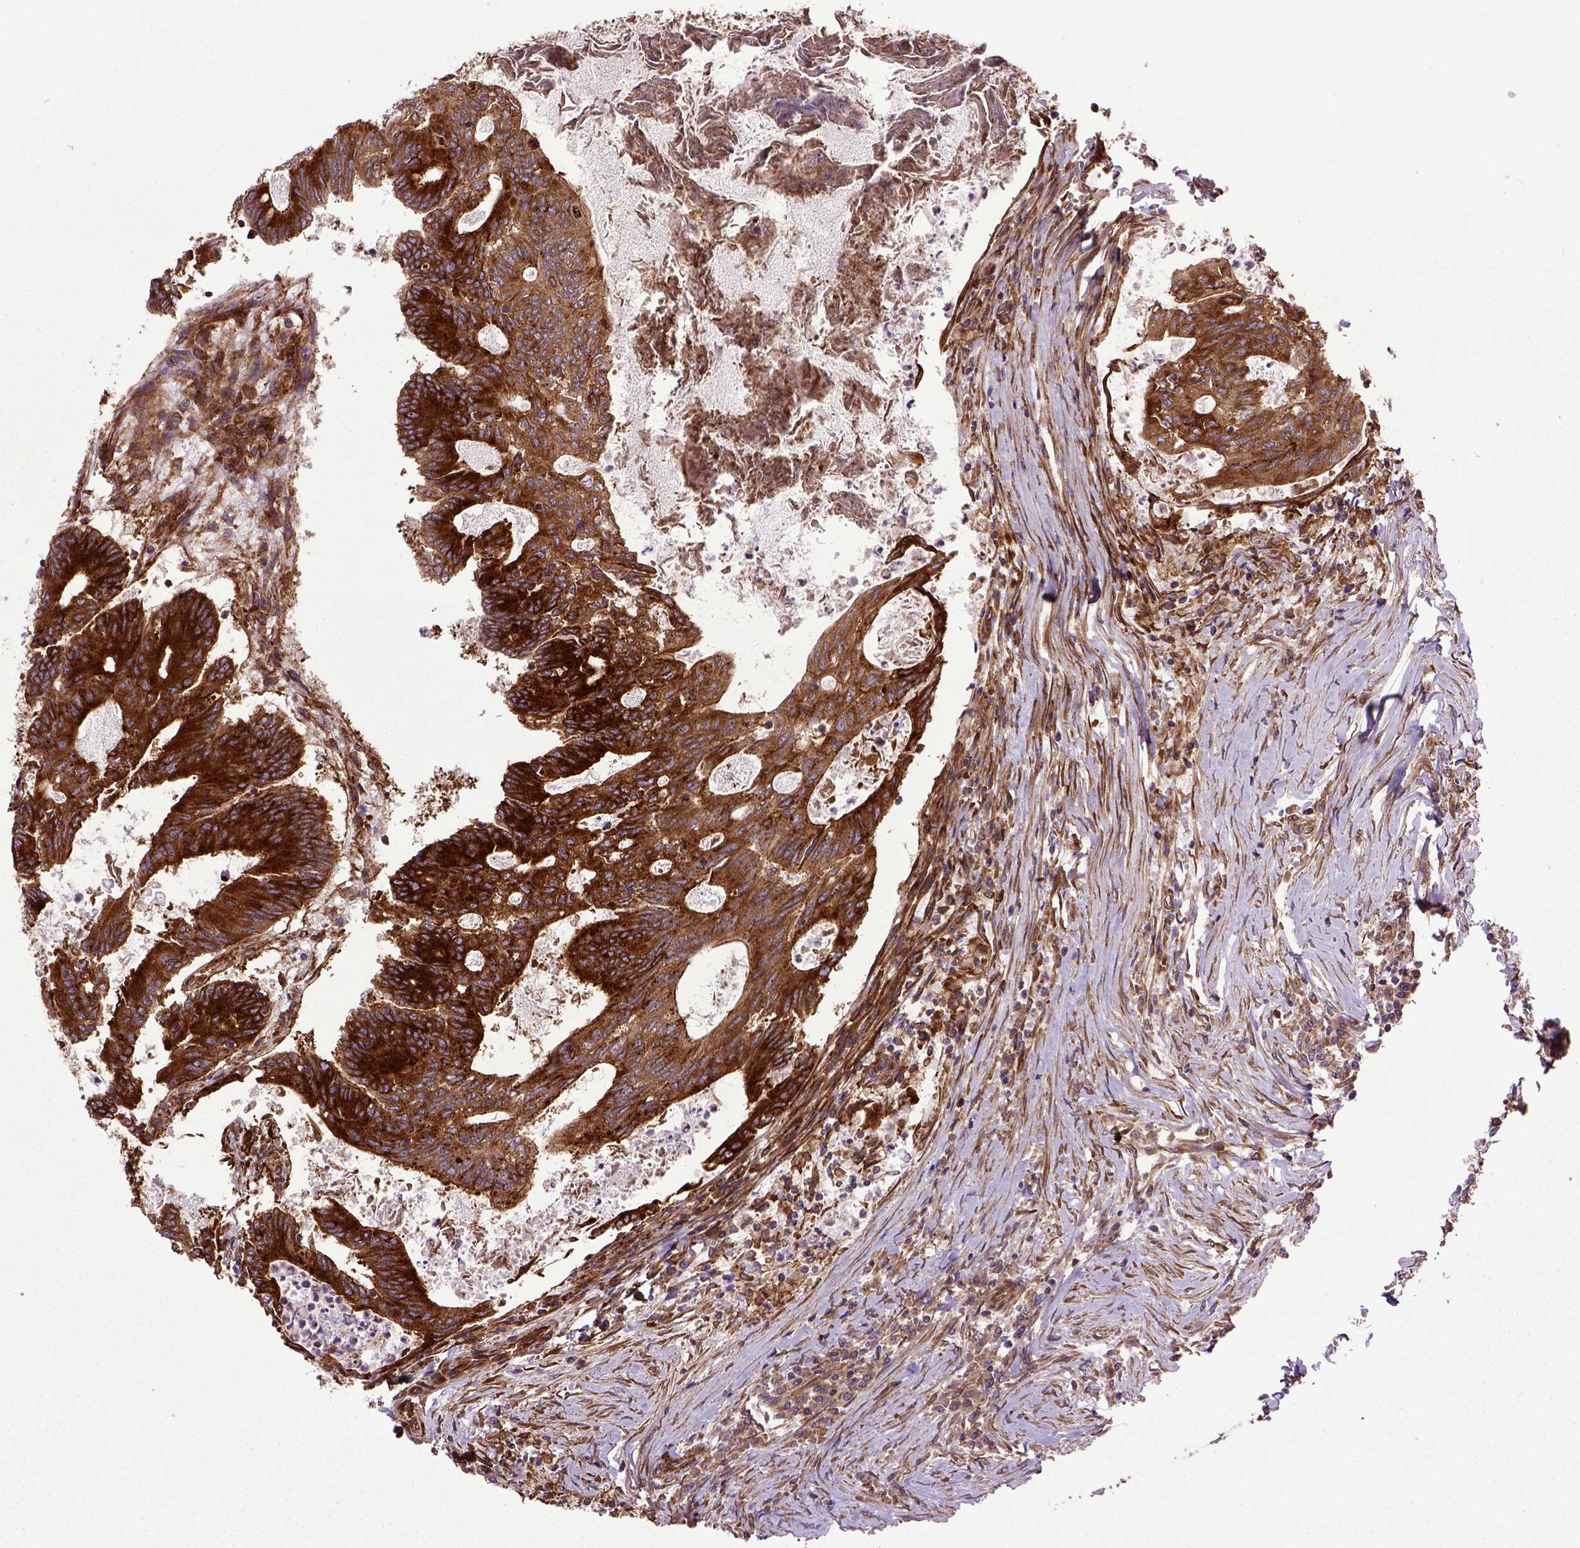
{"staining": {"intensity": "strong", "quantity": ">75%", "location": "cytoplasmic/membranous"}, "tissue": "colorectal cancer", "cell_type": "Tumor cells", "image_type": "cancer", "snomed": [{"axis": "morphology", "description": "Adenocarcinoma, NOS"}, {"axis": "topography", "description": "Colon"}], "caption": "Tumor cells demonstrate strong cytoplasmic/membranous positivity in about >75% of cells in colorectal cancer (adenocarcinoma). (IHC, brightfield microscopy, high magnification).", "gene": "CAPRIN1", "patient": {"sex": "female", "age": 70}}